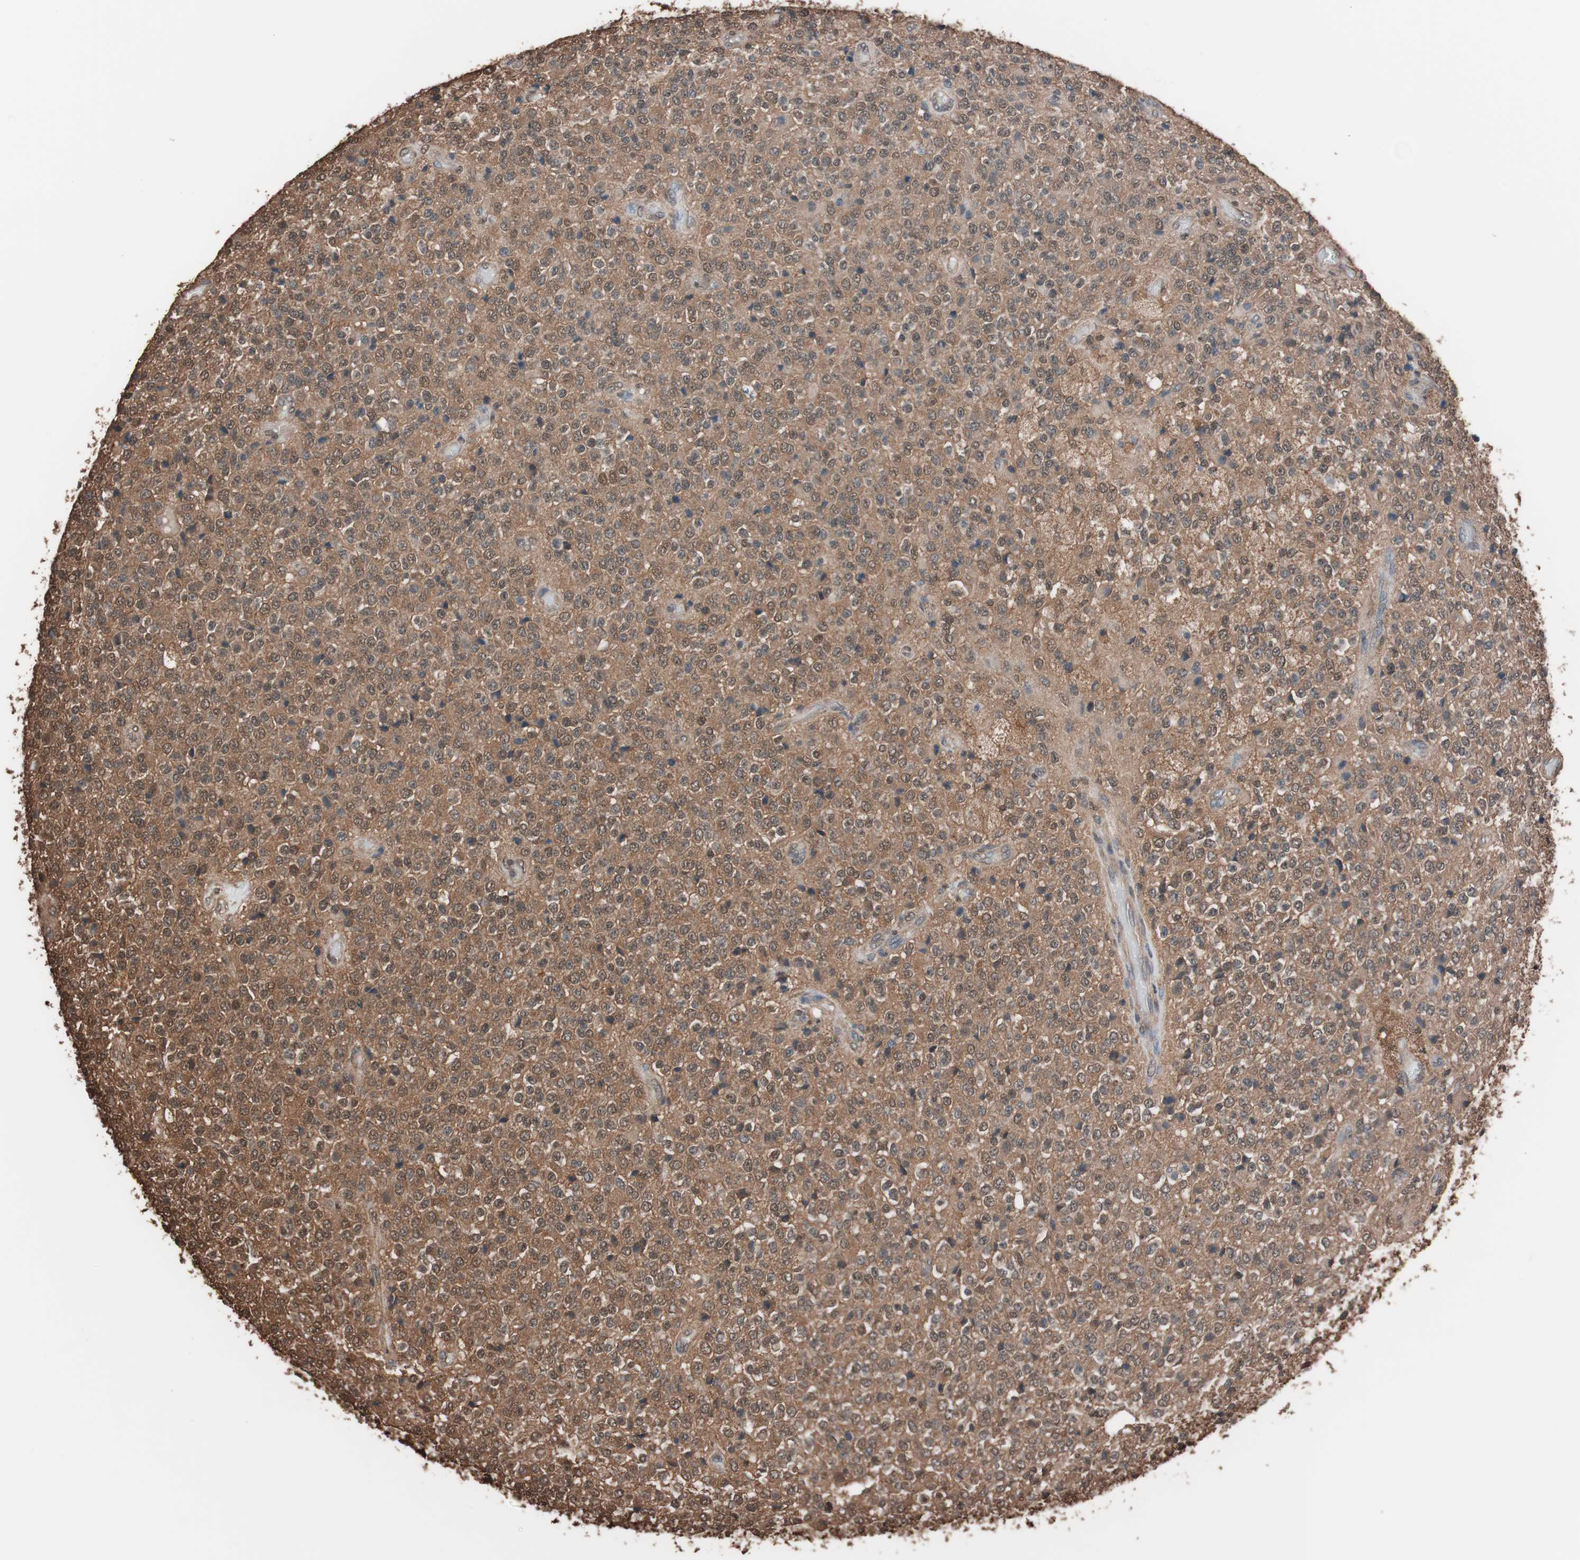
{"staining": {"intensity": "negative", "quantity": "none", "location": "none"}, "tissue": "glioma", "cell_type": "Tumor cells", "image_type": "cancer", "snomed": [{"axis": "morphology", "description": "Glioma, malignant, High grade"}, {"axis": "topography", "description": "pancreas cauda"}], "caption": "Human malignant high-grade glioma stained for a protein using immunohistochemistry shows no positivity in tumor cells.", "gene": "CALM2", "patient": {"sex": "male", "age": 60}}